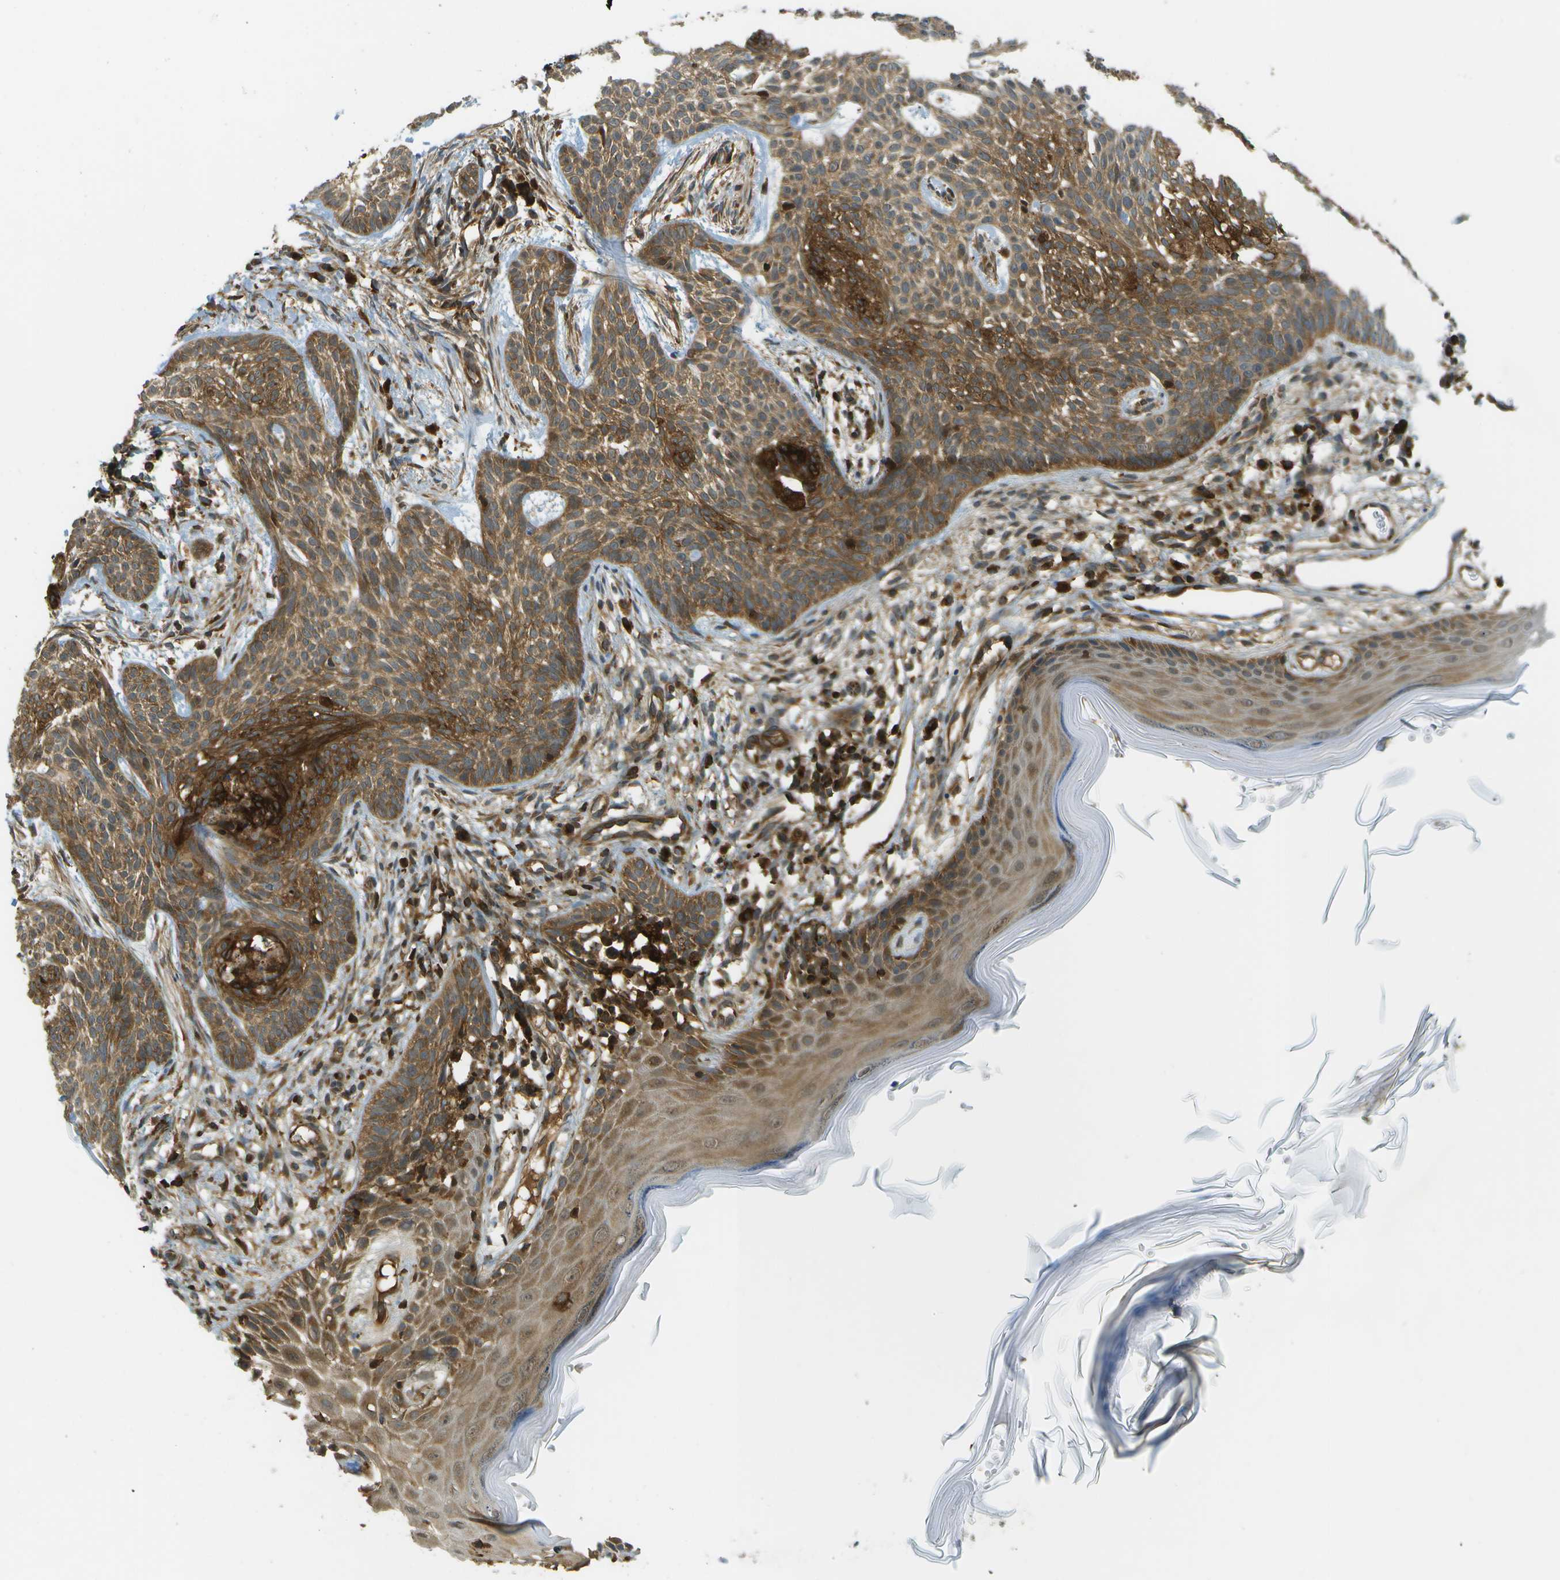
{"staining": {"intensity": "moderate", "quantity": ">75%", "location": "cytoplasmic/membranous"}, "tissue": "skin cancer", "cell_type": "Tumor cells", "image_type": "cancer", "snomed": [{"axis": "morphology", "description": "Basal cell carcinoma"}, {"axis": "topography", "description": "Skin"}], "caption": "Immunohistochemical staining of human skin cancer displays moderate cytoplasmic/membranous protein staining in approximately >75% of tumor cells.", "gene": "TMTC1", "patient": {"sex": "female", "age": 59}}